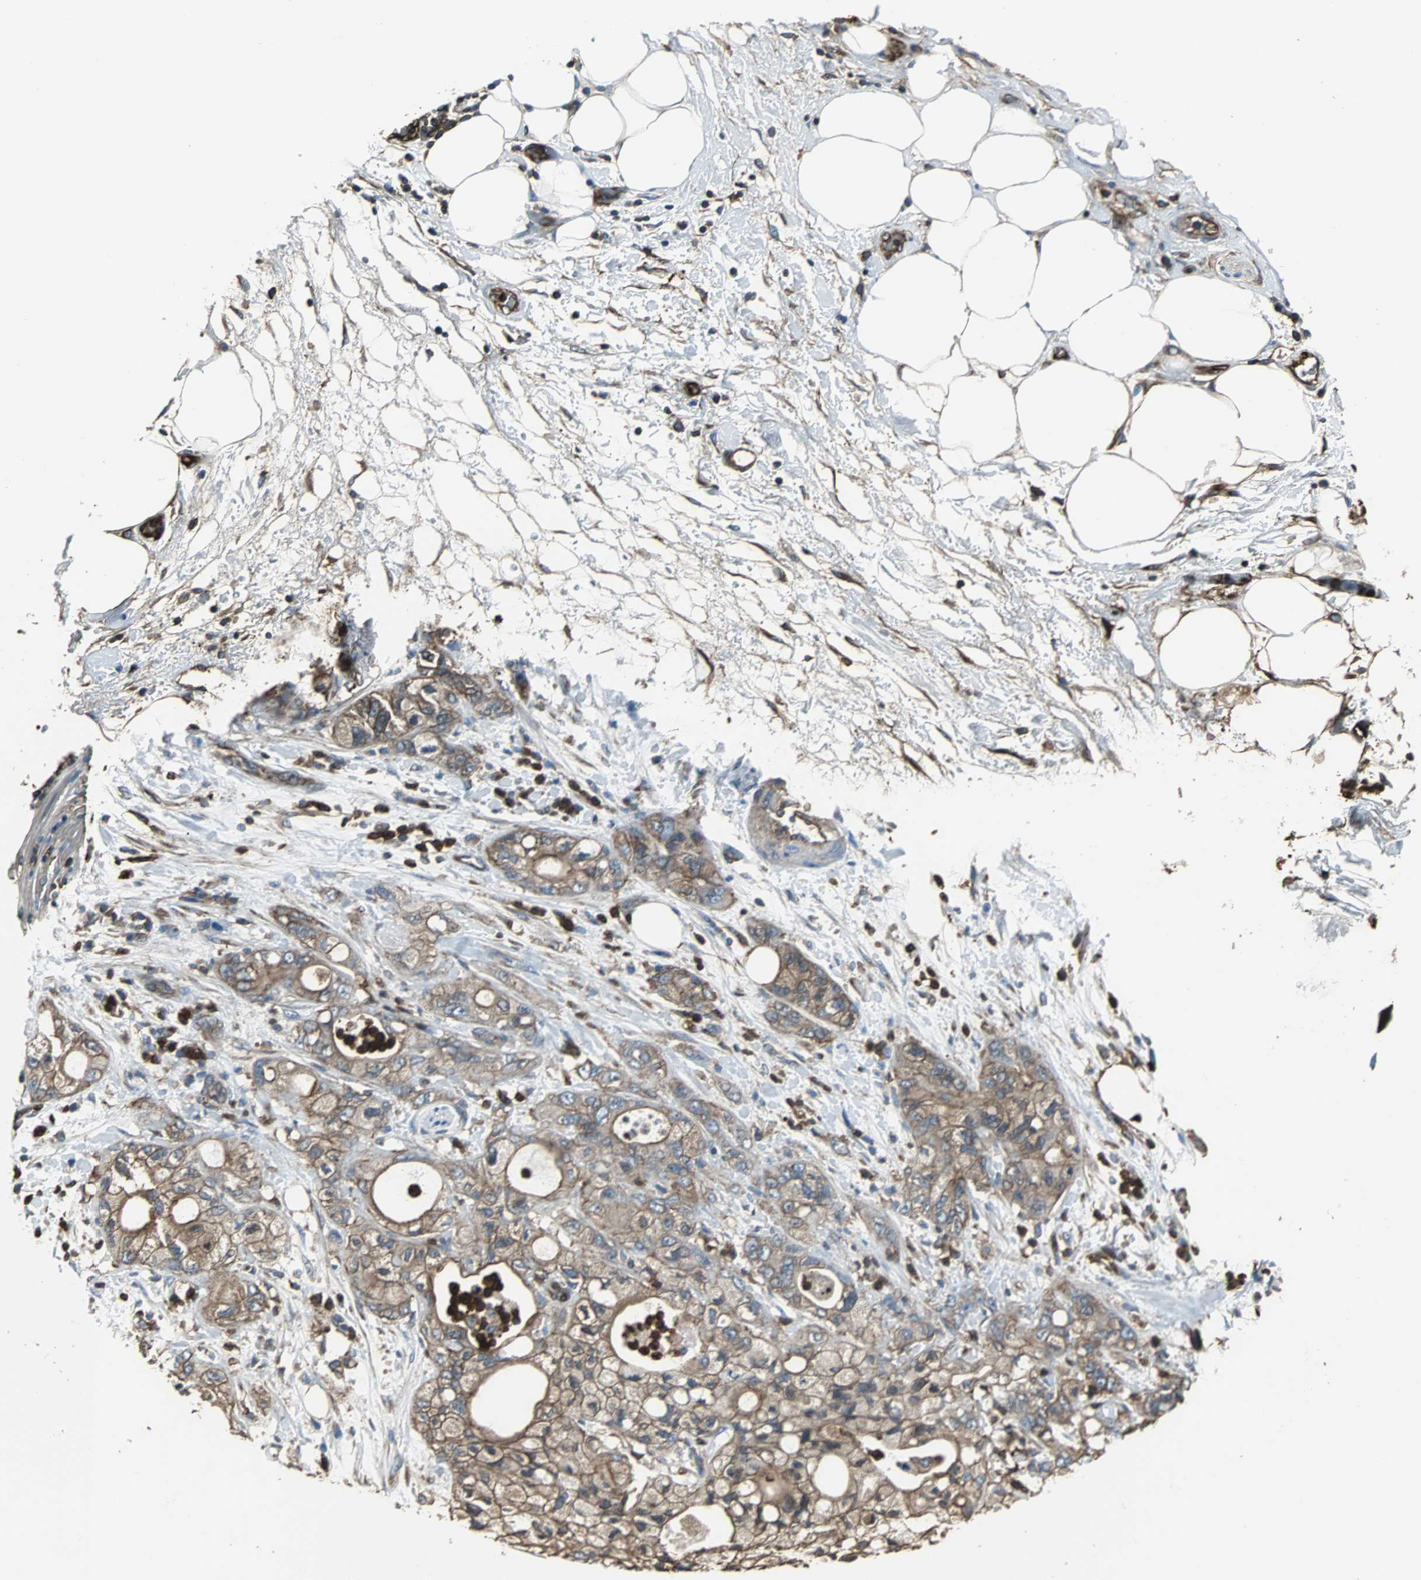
{"staining": {"intensity": "moderate", "quantity": ">75%", "location": "cytoplasmic/membranous"}, "tissue": "pancreatic cancer", "cell_type": "Tumor cells", "image_type": "cancer", "snomed": [{"axis": "morphology", "description": "Adenocarcinoma, NOS"}, {"axis": "topography", "description": "Pancreas"}], "caption": "Immunohistochemistry (IHC) (DAB) staining of pancreatic cancer reveals moderate cytoplasmic/membranous protein expression in about >75% of tumor cells.", "gene": "ACTN1", "patient": {"sex": "male", "age": 70}}